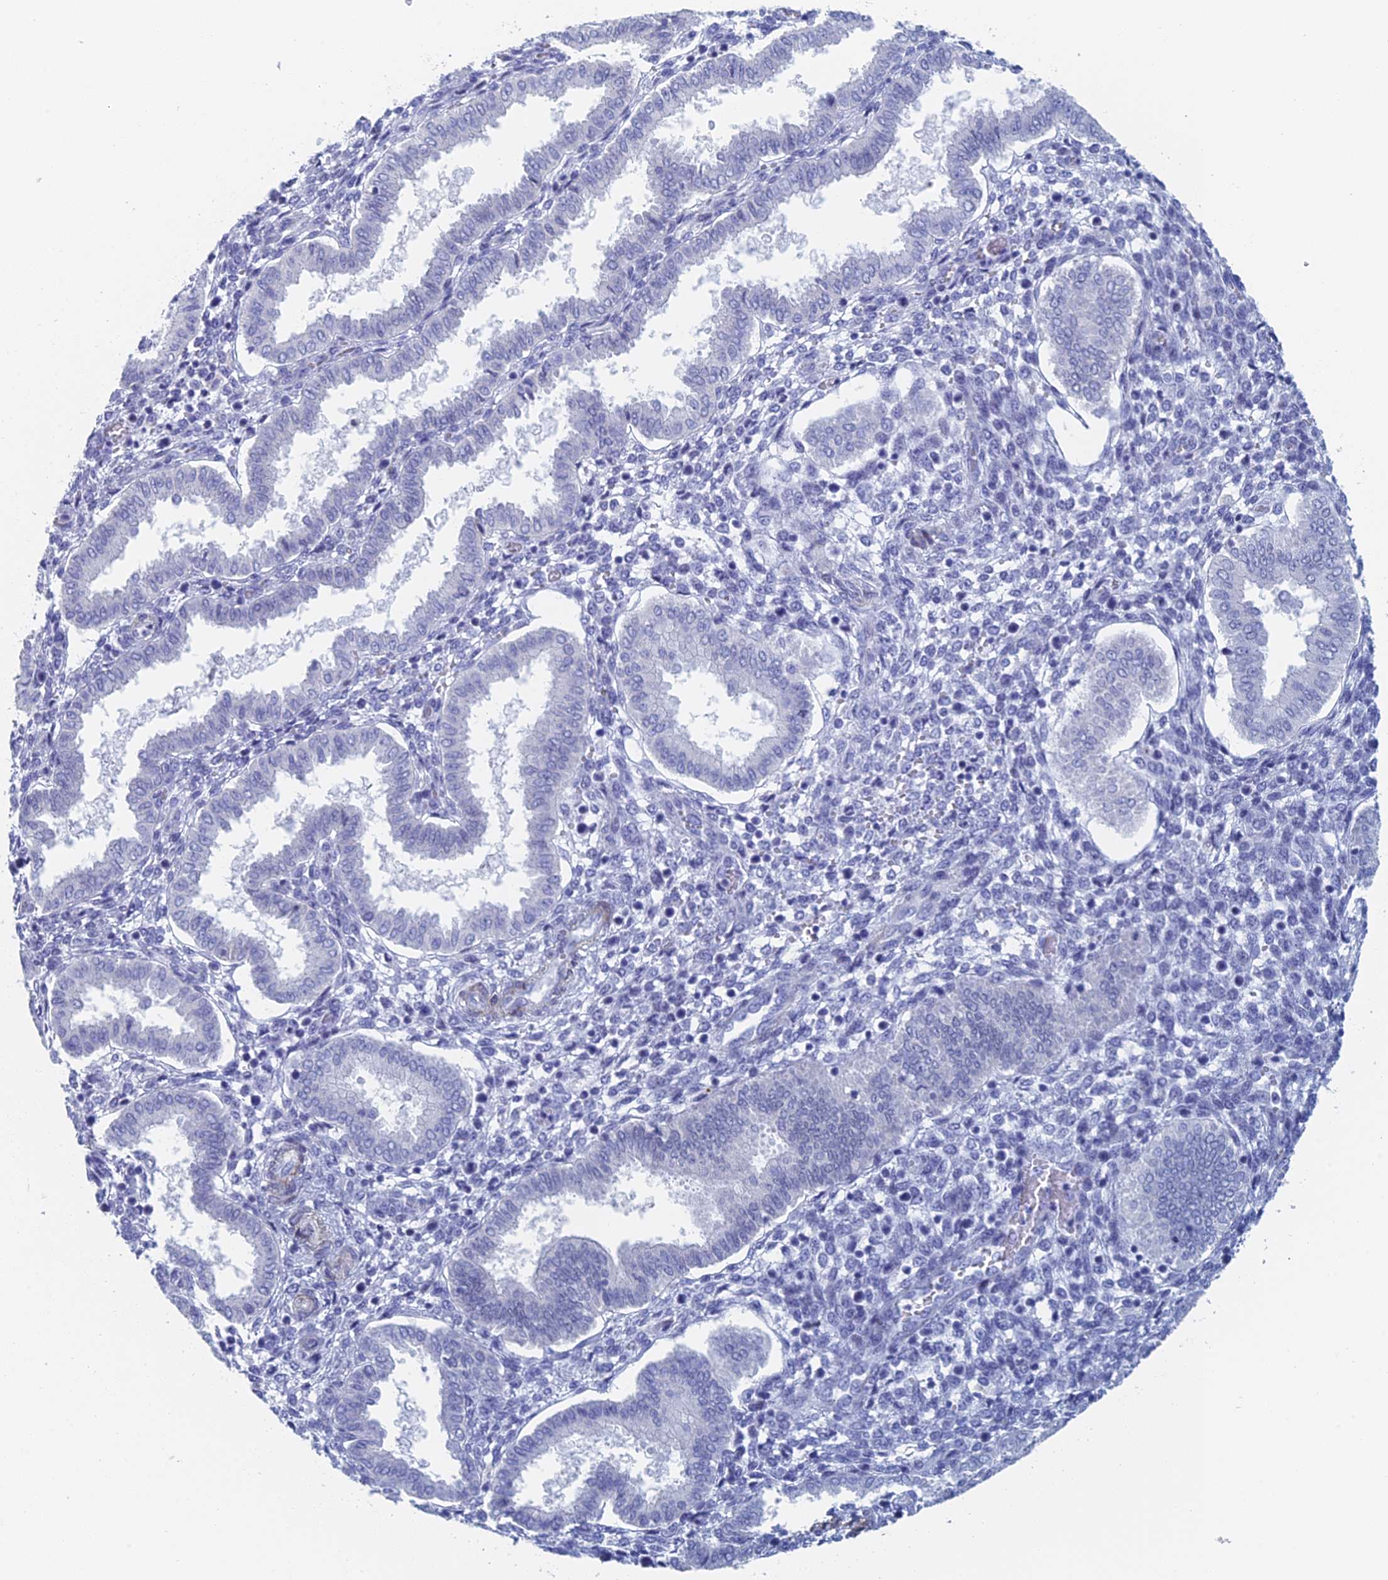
{"staining": {"intensity": "negative", "quantity": "none", "location": "none"}, "tissue": "endometrium", "cell_type": "Cells in endometrial stroma", "image_type": "normal", "snomed": [{"axis": "morphology", "description": "Normal tissue, NOS"}, {"axis": "topography", "description": "Endometrium"}], "caption": "Photomicrograph shows no significant protein positivity in cells in endometrial stroma of normal endometrium. The staining is performed using DAB (3,3'-diaminobenzidine) brown chromogen with nuclei counter-stained in using hematoxylin.", "gene": "KCNK18", "patient": {"sex": "female", "age": 24}}